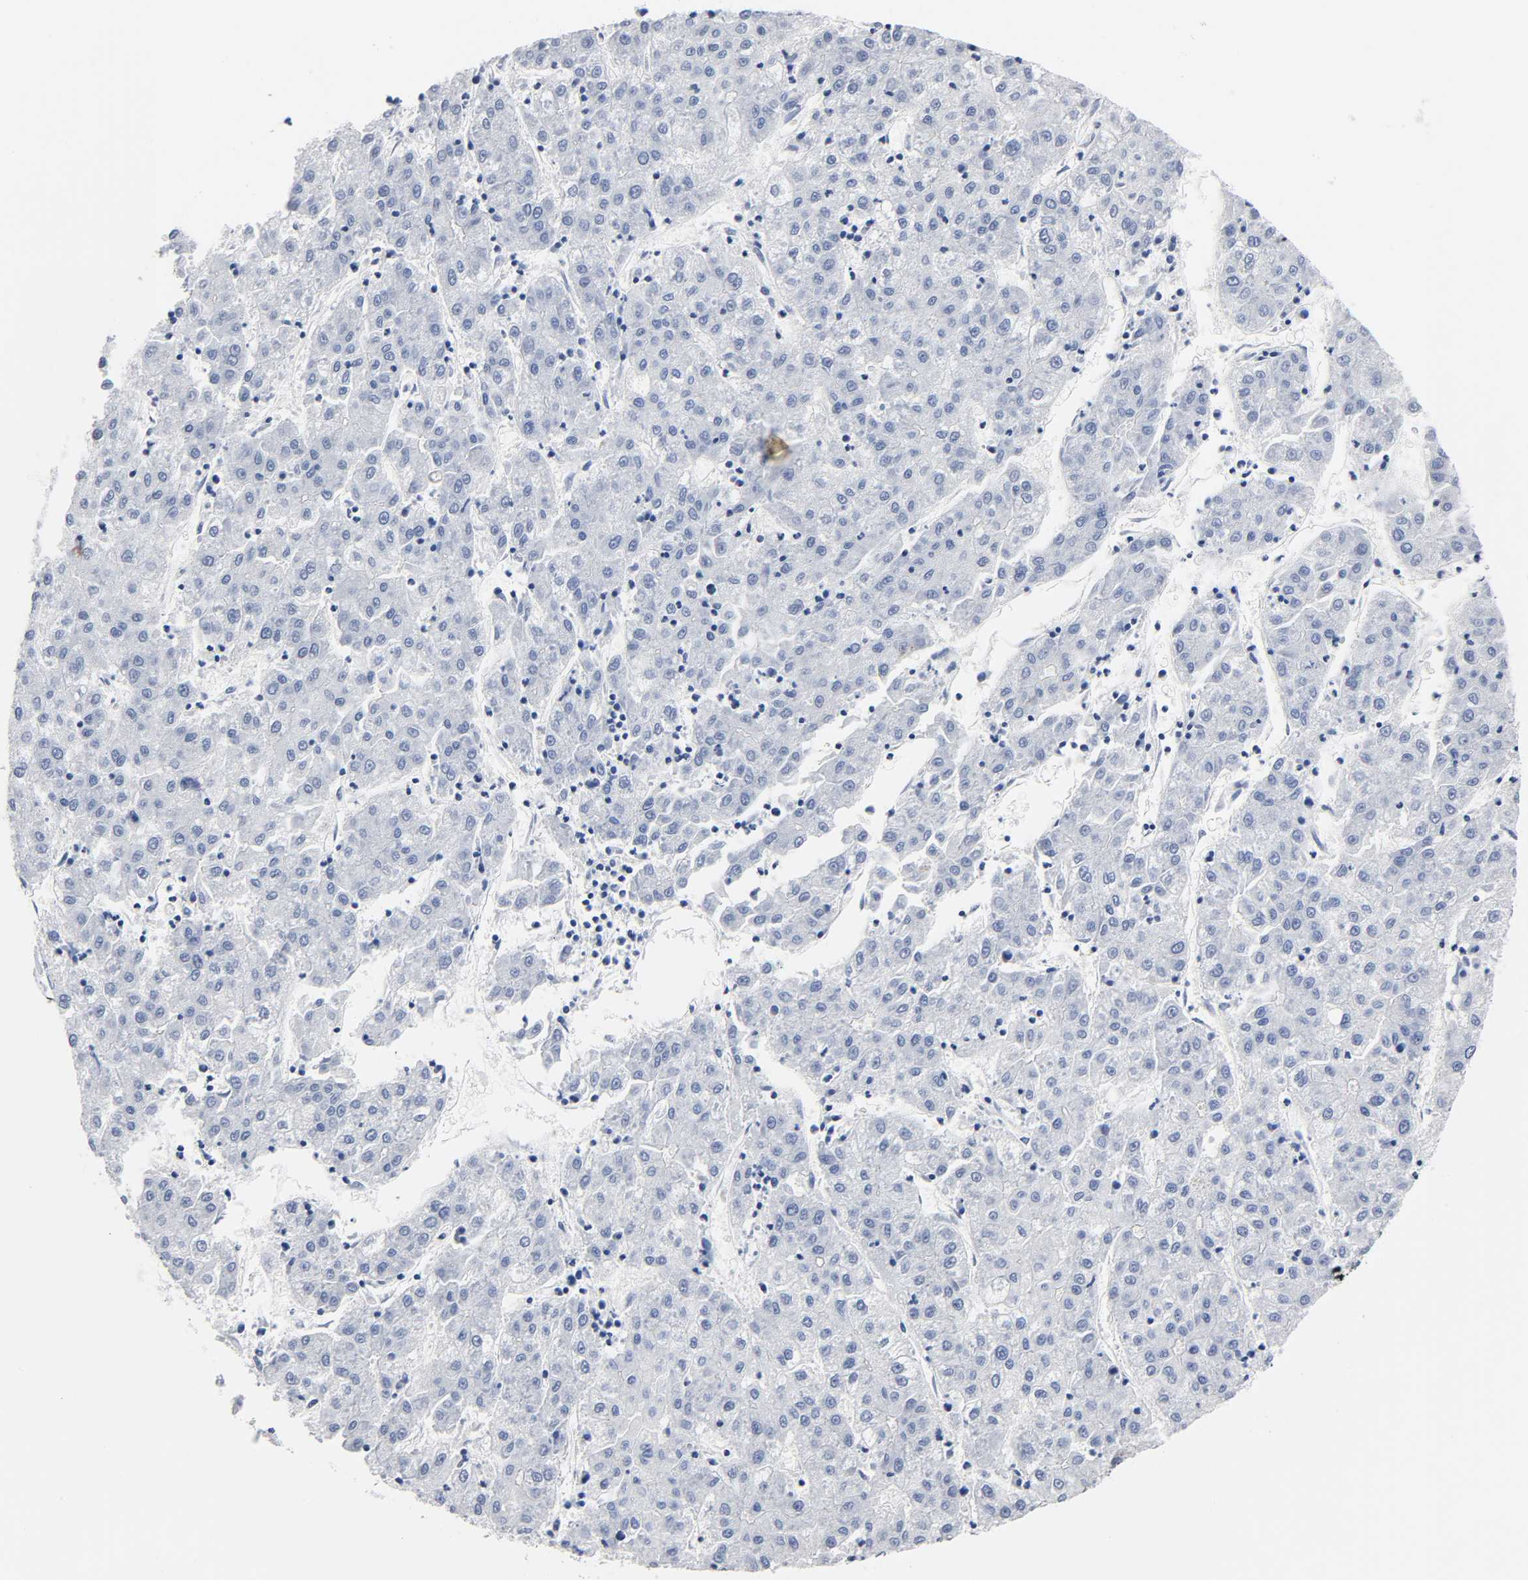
{"staining": {"intensity": "negative", "quantity": "none", "location": "none"}, "tissue": "liver cancer", "cell_type": "Tumor cells", "image_type": "cancer", "snomed": [{"axis": "morphology", "description": "Carcinoma, Hepatocellular, NOS"}, {"axis": "topography", "description": "Liver"}], "caption": "Immunohistochemistry of liver cancer exhibits no positivity in tumor cells.", "gene": "NAB2", "patient": {"sex": "male", "age": 72}}